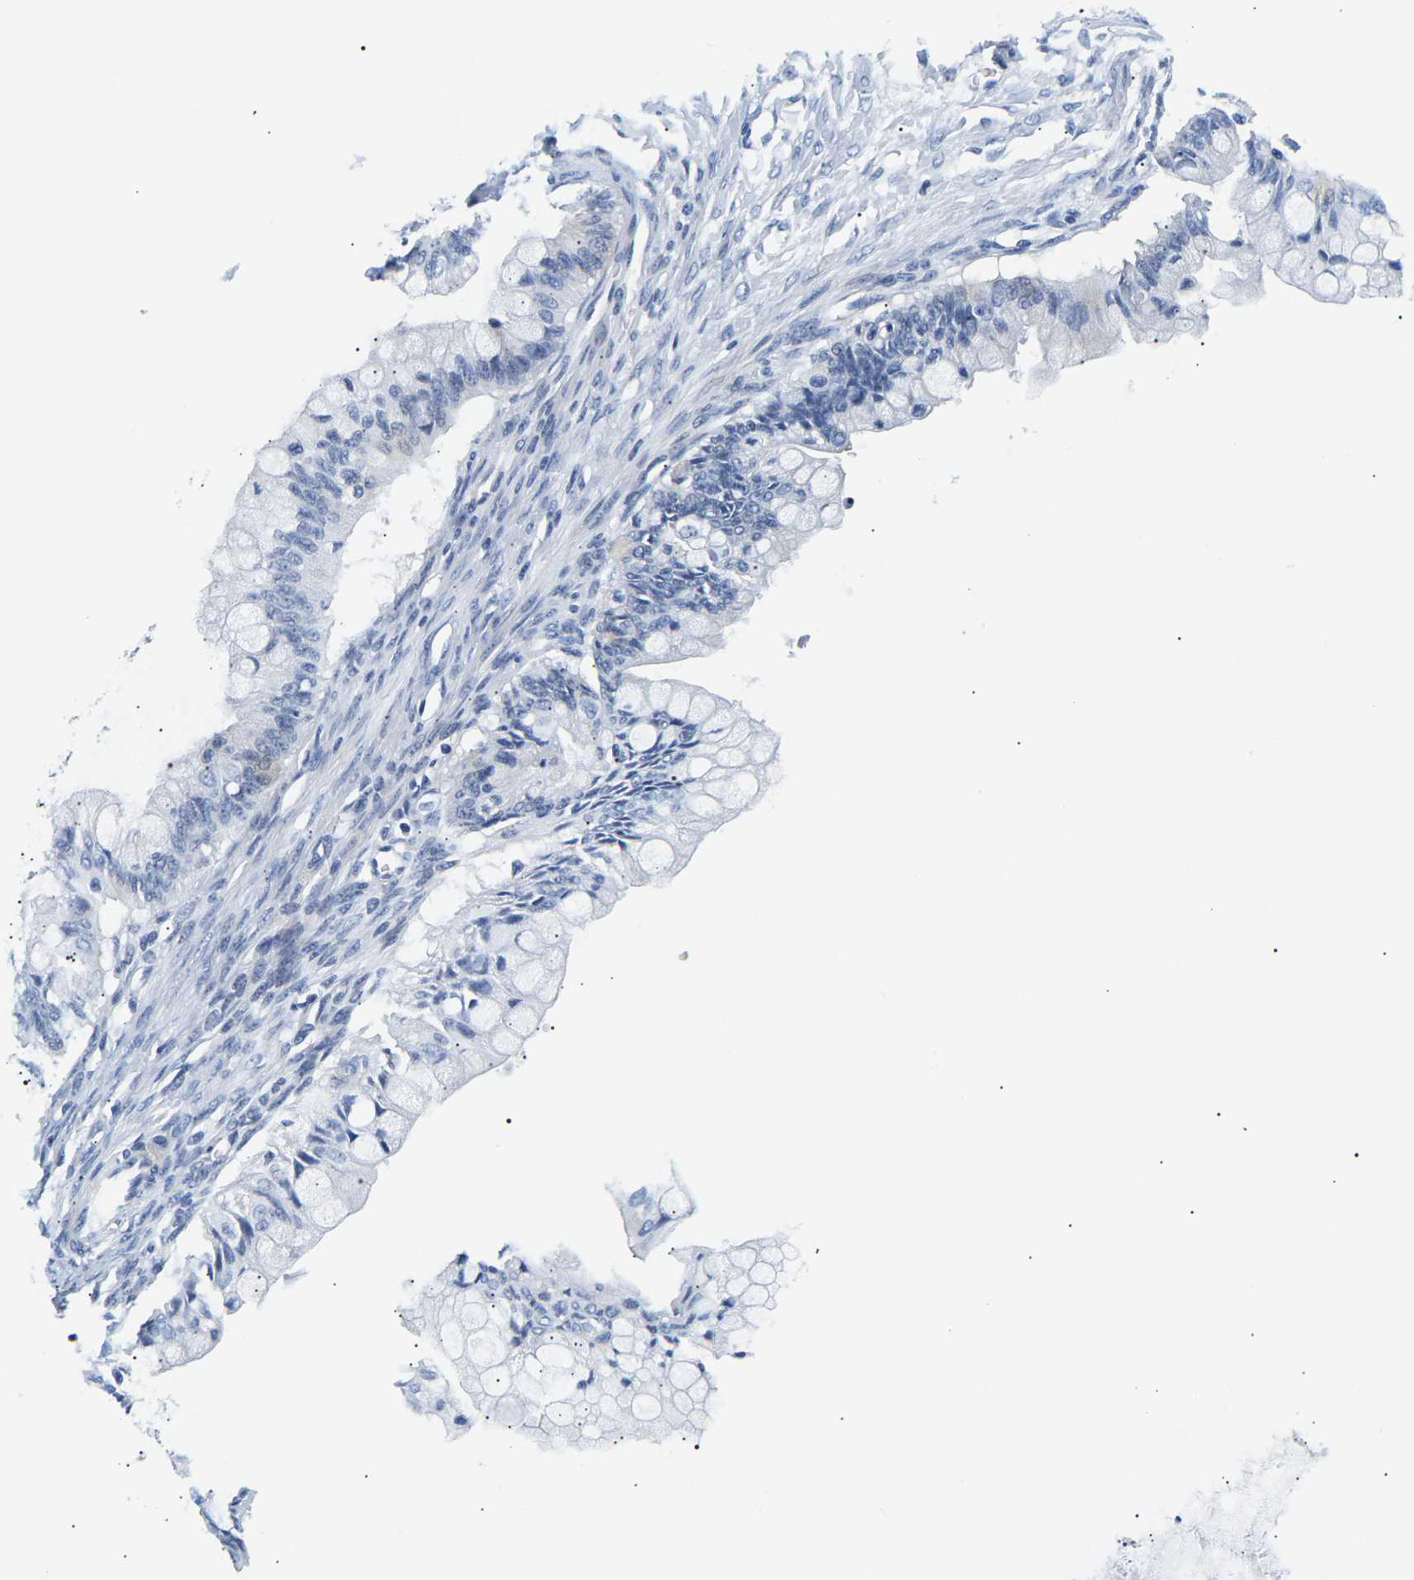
{"staining": {"intensity": "negative", "quantity": "none", "location": "none"}, "tissue": "ovarian cancer", "cell_type": "Tumor cells", "image_type": "cancer", "snomed": [{"axis": "morphology", "description": "Cystadenocarcinoma, mucinous, NOS"}, {"axis": "topography", "description": "Ovary"}], "caption": "This is an immunohistochemistry (IHC) micrograph of ovarian cancer. There is no staining in tumor cells.", "gene": "UCHL3", "patient": {"sex": "female", "age": 57}}